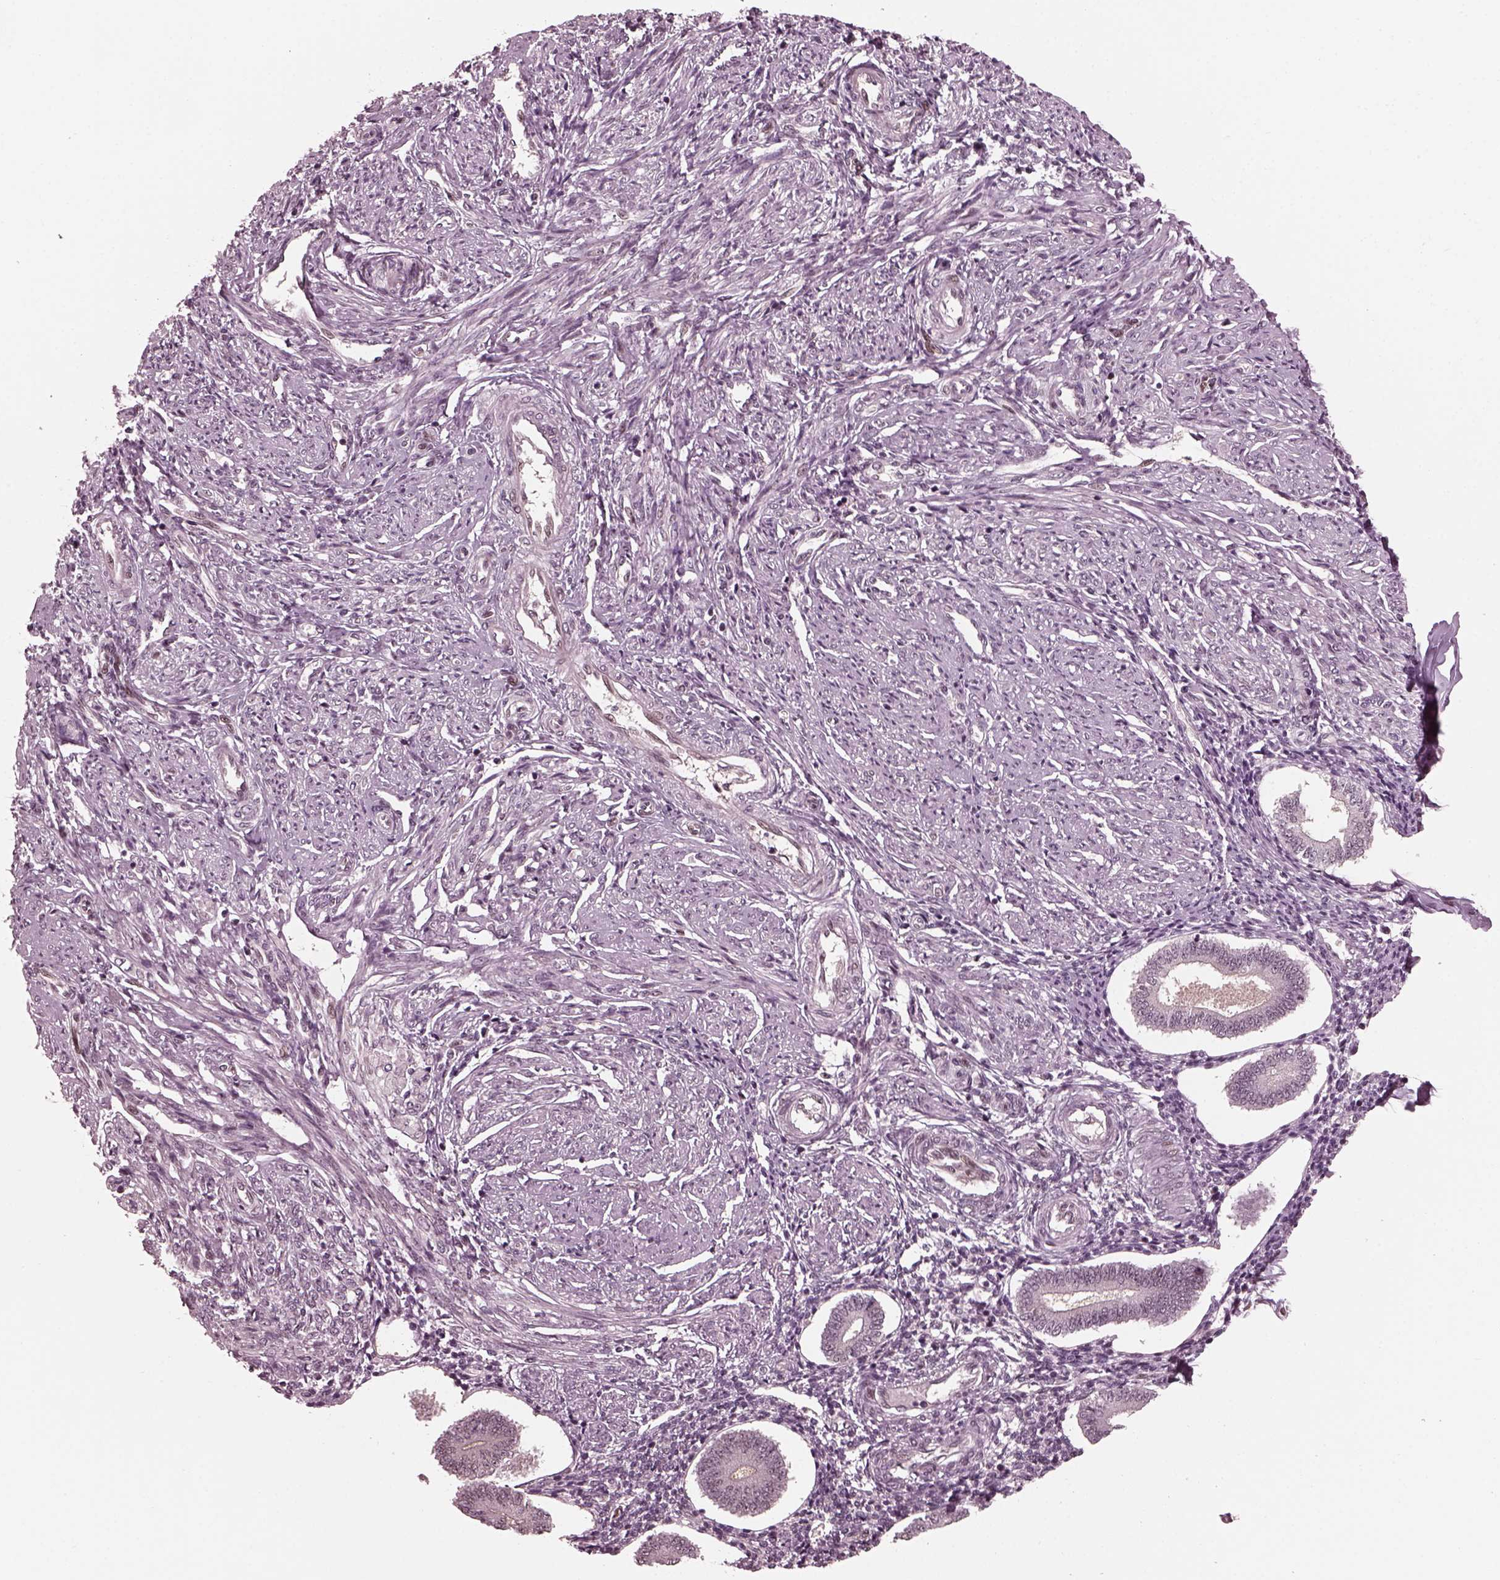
{"staining": {"intensity": "negative", "quantity": "none", "location": "none"}, "tissue": "endometrium", "cell_type": "Cells in endometrial stroma", "image_type": "normal", "snomed": [{"axis": "morphology", "description": "Normal tissue, NOS"}, {"axis": "topography", "description": "Endometrium"}], "caption": "This image is of normal endometrium stained with IHC to label a protein in brown with the nuclei are counter-stained blue. There is no positivity in cells in endometrial stroma. Brightfield microscopy of immunohistochemistry (IHC) stained with DAB (brown) and hematoxylin (blue), captured at high magnification.", "gene": "TRIB3", "patient": {"sex": "female", "age": 40}}